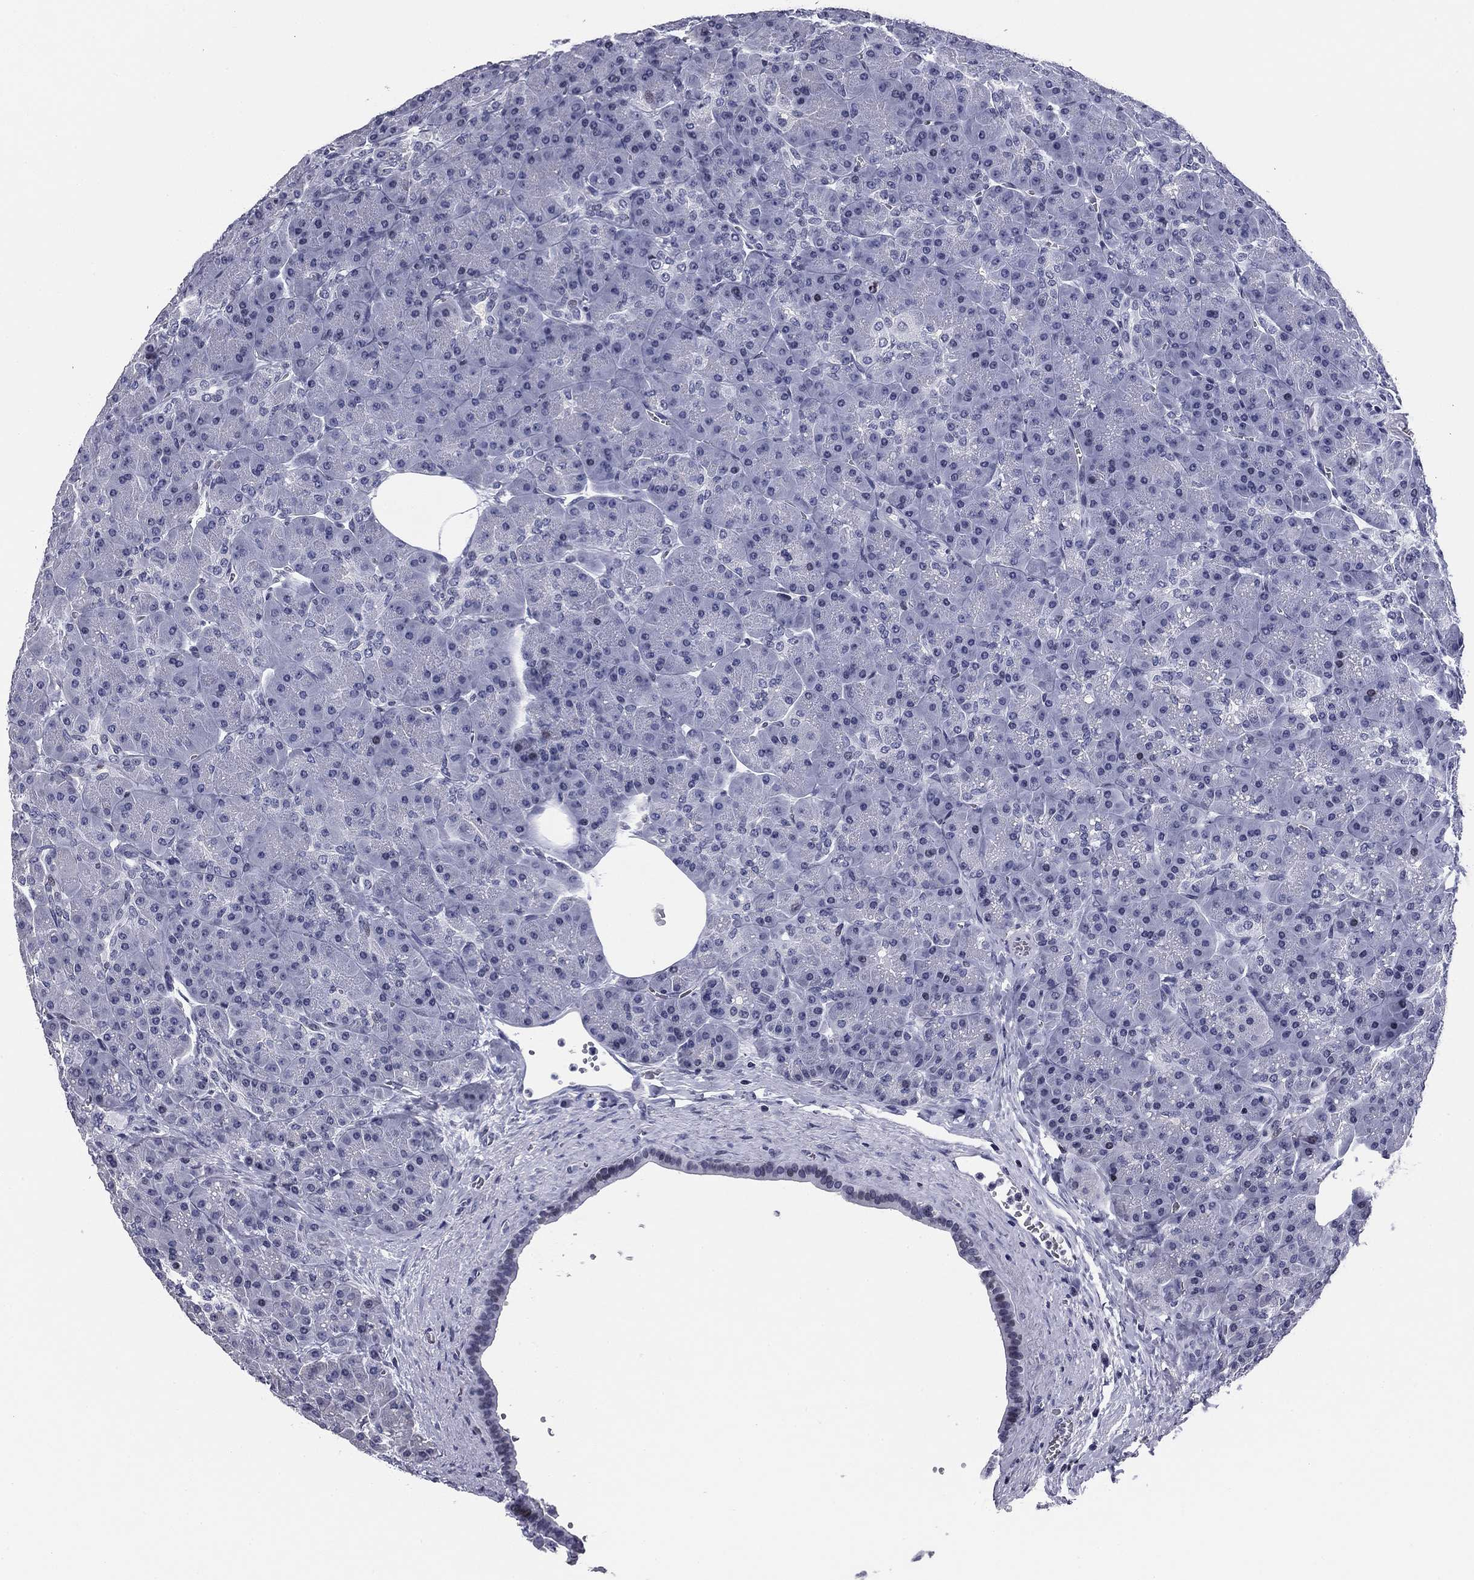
{"staining": {"intensity": "negative", "quantity": "none", "location": "none"}, "tissue": "pancreas", "cell_type": "Exocrine glandular cells", "image_type": "normal", "snomed": [{"axis": "morphology", "description": "Normal tissue, NOS"}, {"axis": "topography", "description": "Pancreas"}], "caption": "This micrograph is of normal pancreas stained with immunohistochemistry to label a protein in brown with the nuclei are counter-stained blue. There is no staining in exocrine glandular cells.", "gene": "CCDC144A", "patient": {"sex": "male", "age": 57}}